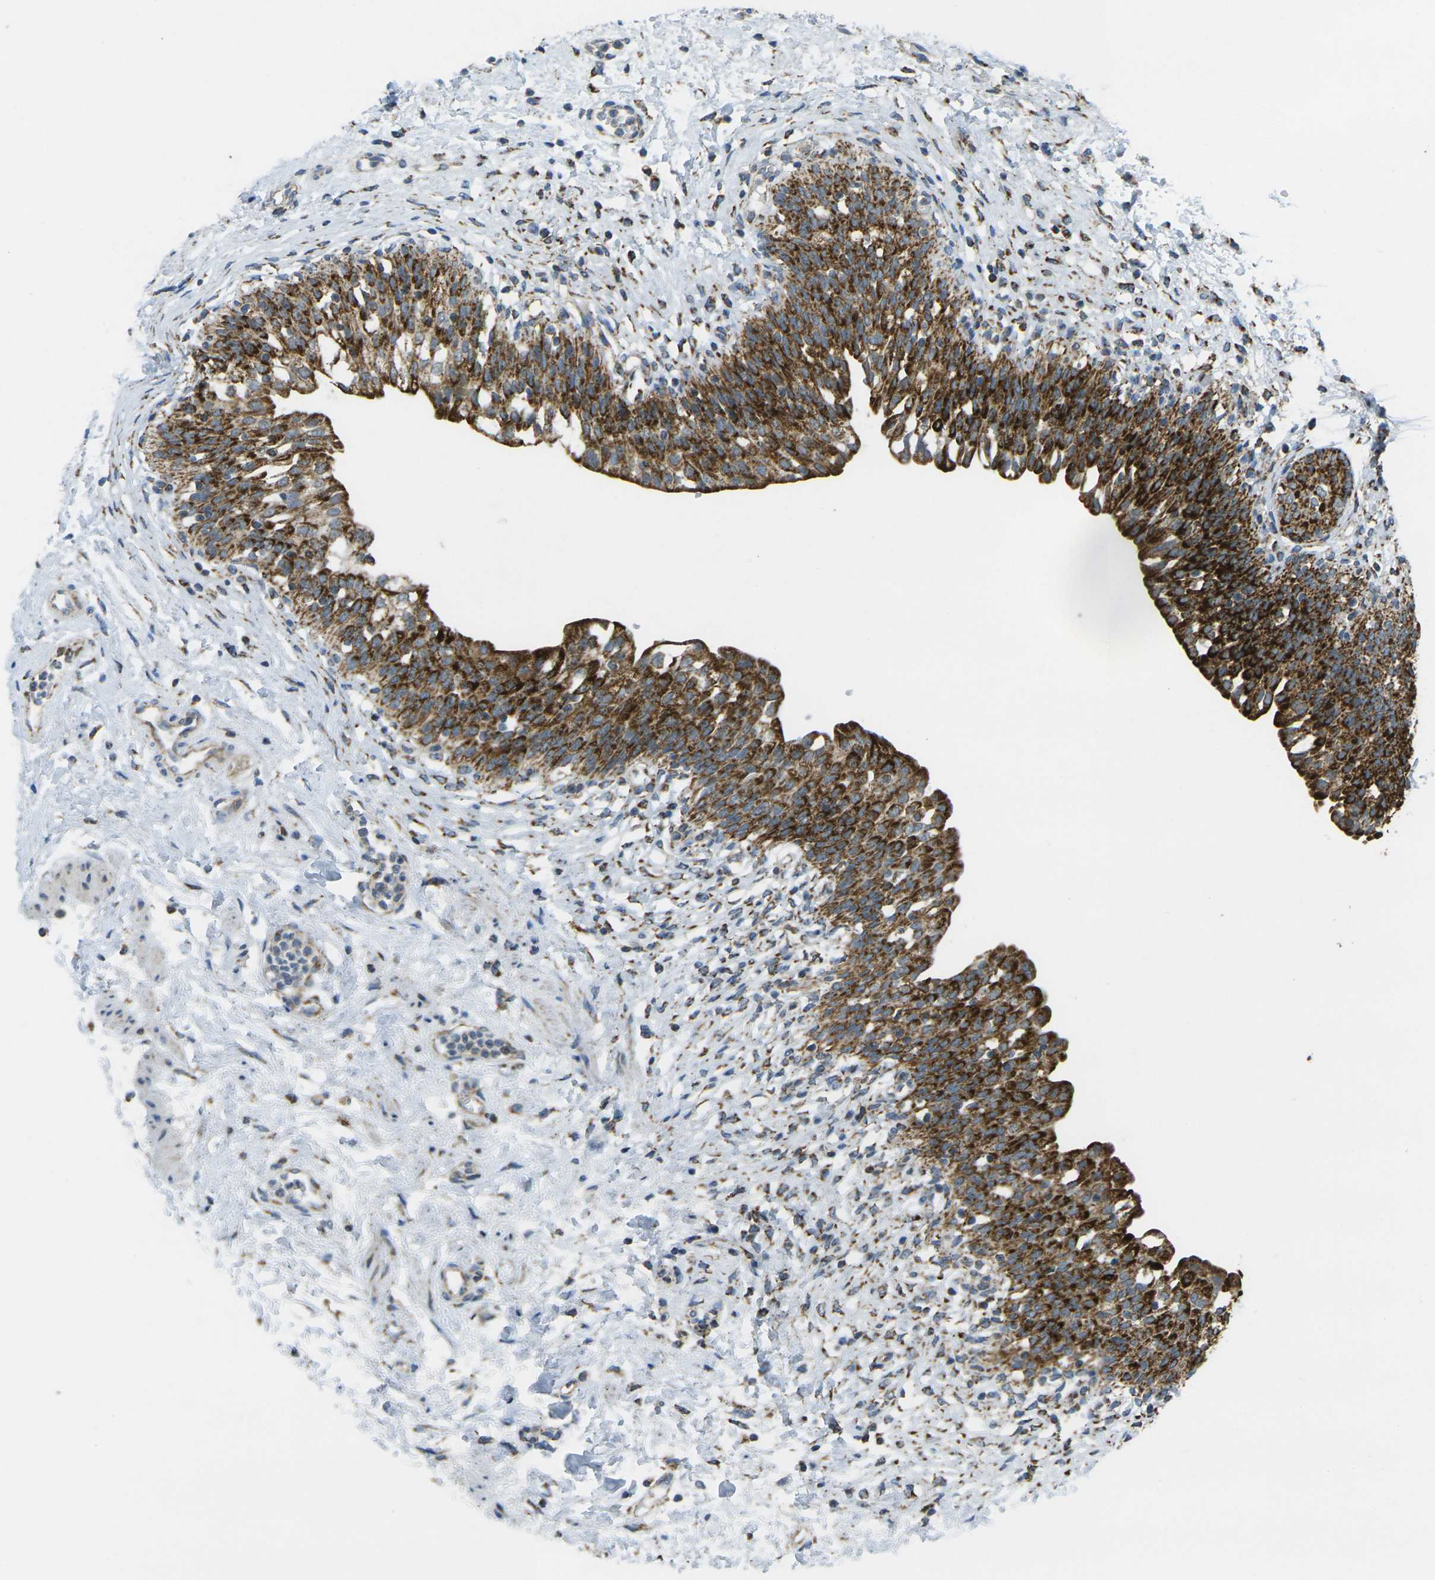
{"staining": {"intensity": "strong", "quantity": ">75%", "location": "cytoplasmic/membranous"}, "tissue": "urinary bladder", "cell_type": "Urothelial cells", "image_type": "normal", "snomed": [{"axis": "morphology", "description": "Normal tissue, NOS"}, {"axis": "topography", "description": "Urinary bladder"}], "caption": "IHC micrograph of unremarkable urinary bladder stained for a protein (brown), which reveals high levels of strong cytoplasmic/membranous positivity in approximately >75% of urothelial cells.", "gene": "CYB5R1", "patient": {"sex": "male", "age": 55}}